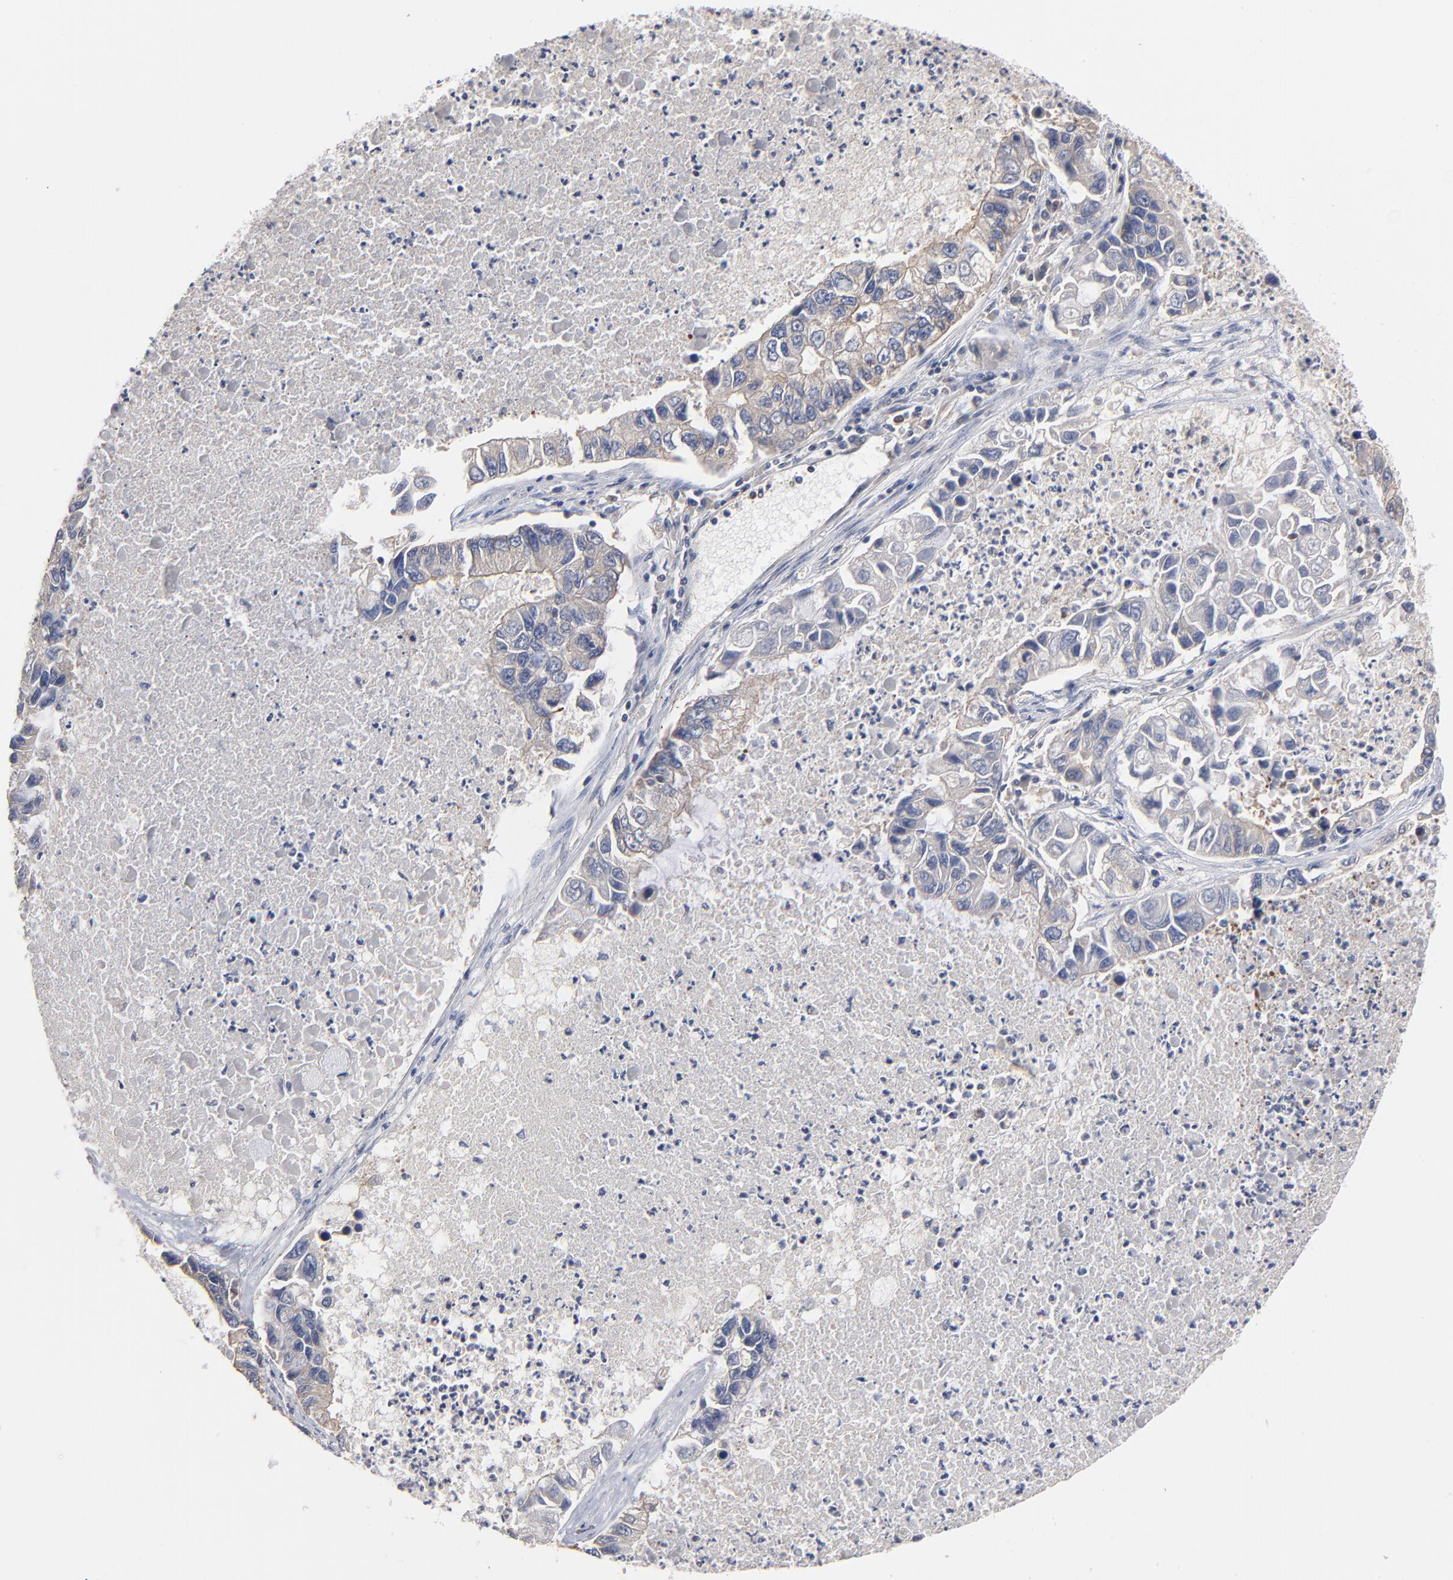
{"staining": {"intensity": "negative", "quantity": "none", "location": "none"}, "tissue": "lung cancer", "cell_type": "Tumor cells", "image_type": "cancer", "snomed": [{"axis": "morphology", "description": "Adenocarcinoma, NOS"}, {"axis": "topography", "description": "Lung"}], "caption": "Lung cancer (adenocarcinoma) was stained to show a protein in brown. There is no significant expression in tumor cells.", "gene": "ARHGEF6", "patient": {"sex": "female", "age": 51}}